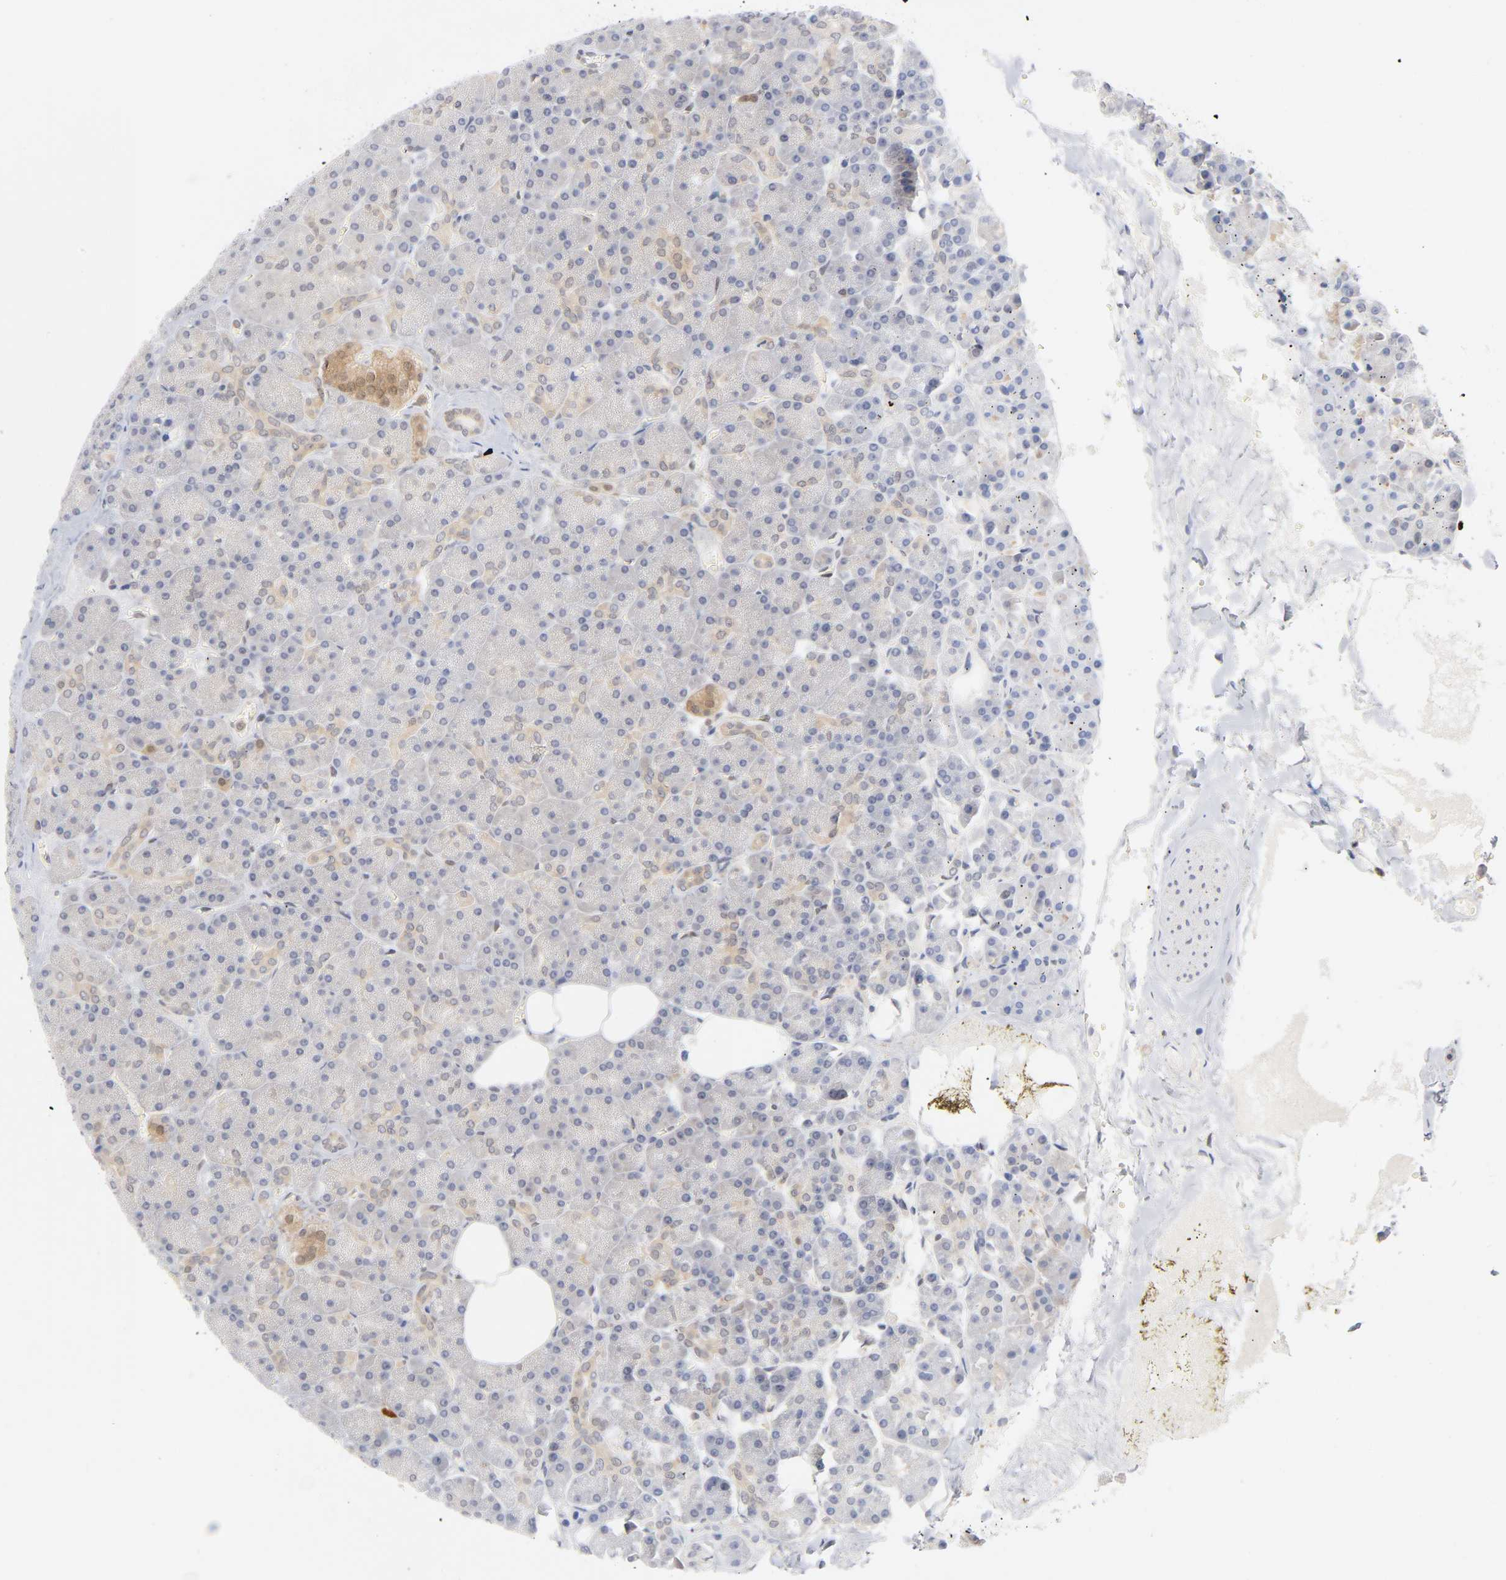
{"staining": {"intensity": "weak", "quantity": "<25%", "location": "cytoplasmic/membranous"}, "tissue": "pancreas", "cell_type": "Exocrine glandular cells", "image_type": "normal", "snomed": [{"axis": "morphology", "description": "Normal tissue, NOS"}, {"axis": "topography", "description": "Pancreas"}], "caption": "The image displays no staining of exocrine glandular cells in benign pancreas. (Stains: DAB immunohistochemistry (IHC) with hematoxylin counter stain, Microscopy: brightfield microscopy at high magnification).", "gene": "DFFB", "patient": {"sex": "female", "age": 35}}